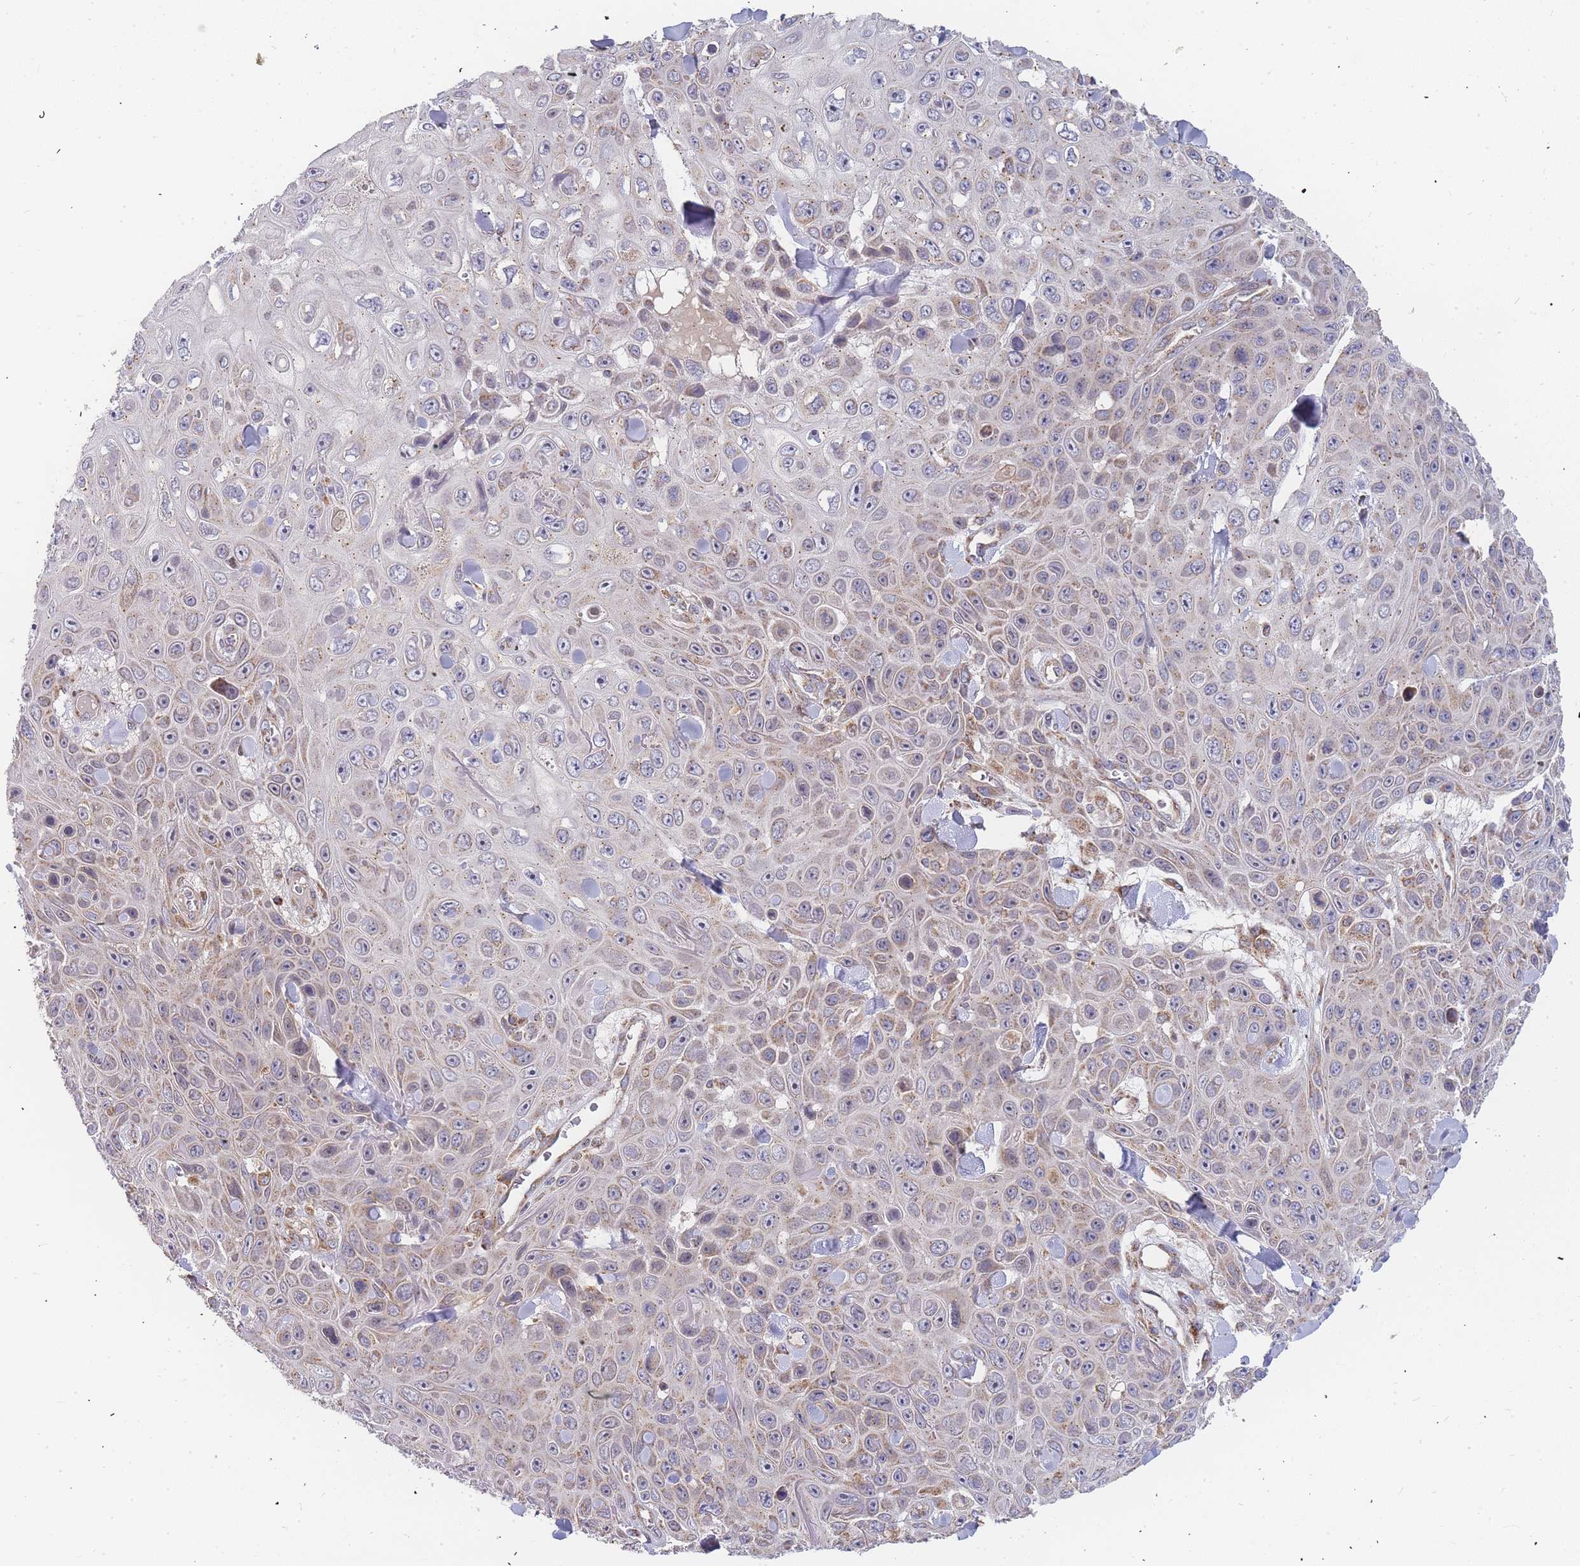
{"staining": {"intensity": "weak", "quantity": "25%-75%", "location": "cytoplasmic/membranous"}, "tissue": "skin cancer", "cell_type": "Tumor cells", "image_type": "cancer", "snomed": [{"axis": "morphology", "description": "Squamous cell carcinoma, NOS"}, {"axis": "topography", "description": "Skin"}], "caption": "A photomicrograph of human skin squamous cell carcinoma stained for a protein reveals weak cytoplasmic/membranous brown staining in tumor cells.", "gene": "ADCY9", "patient": {"sex": "male", "age": 82}}